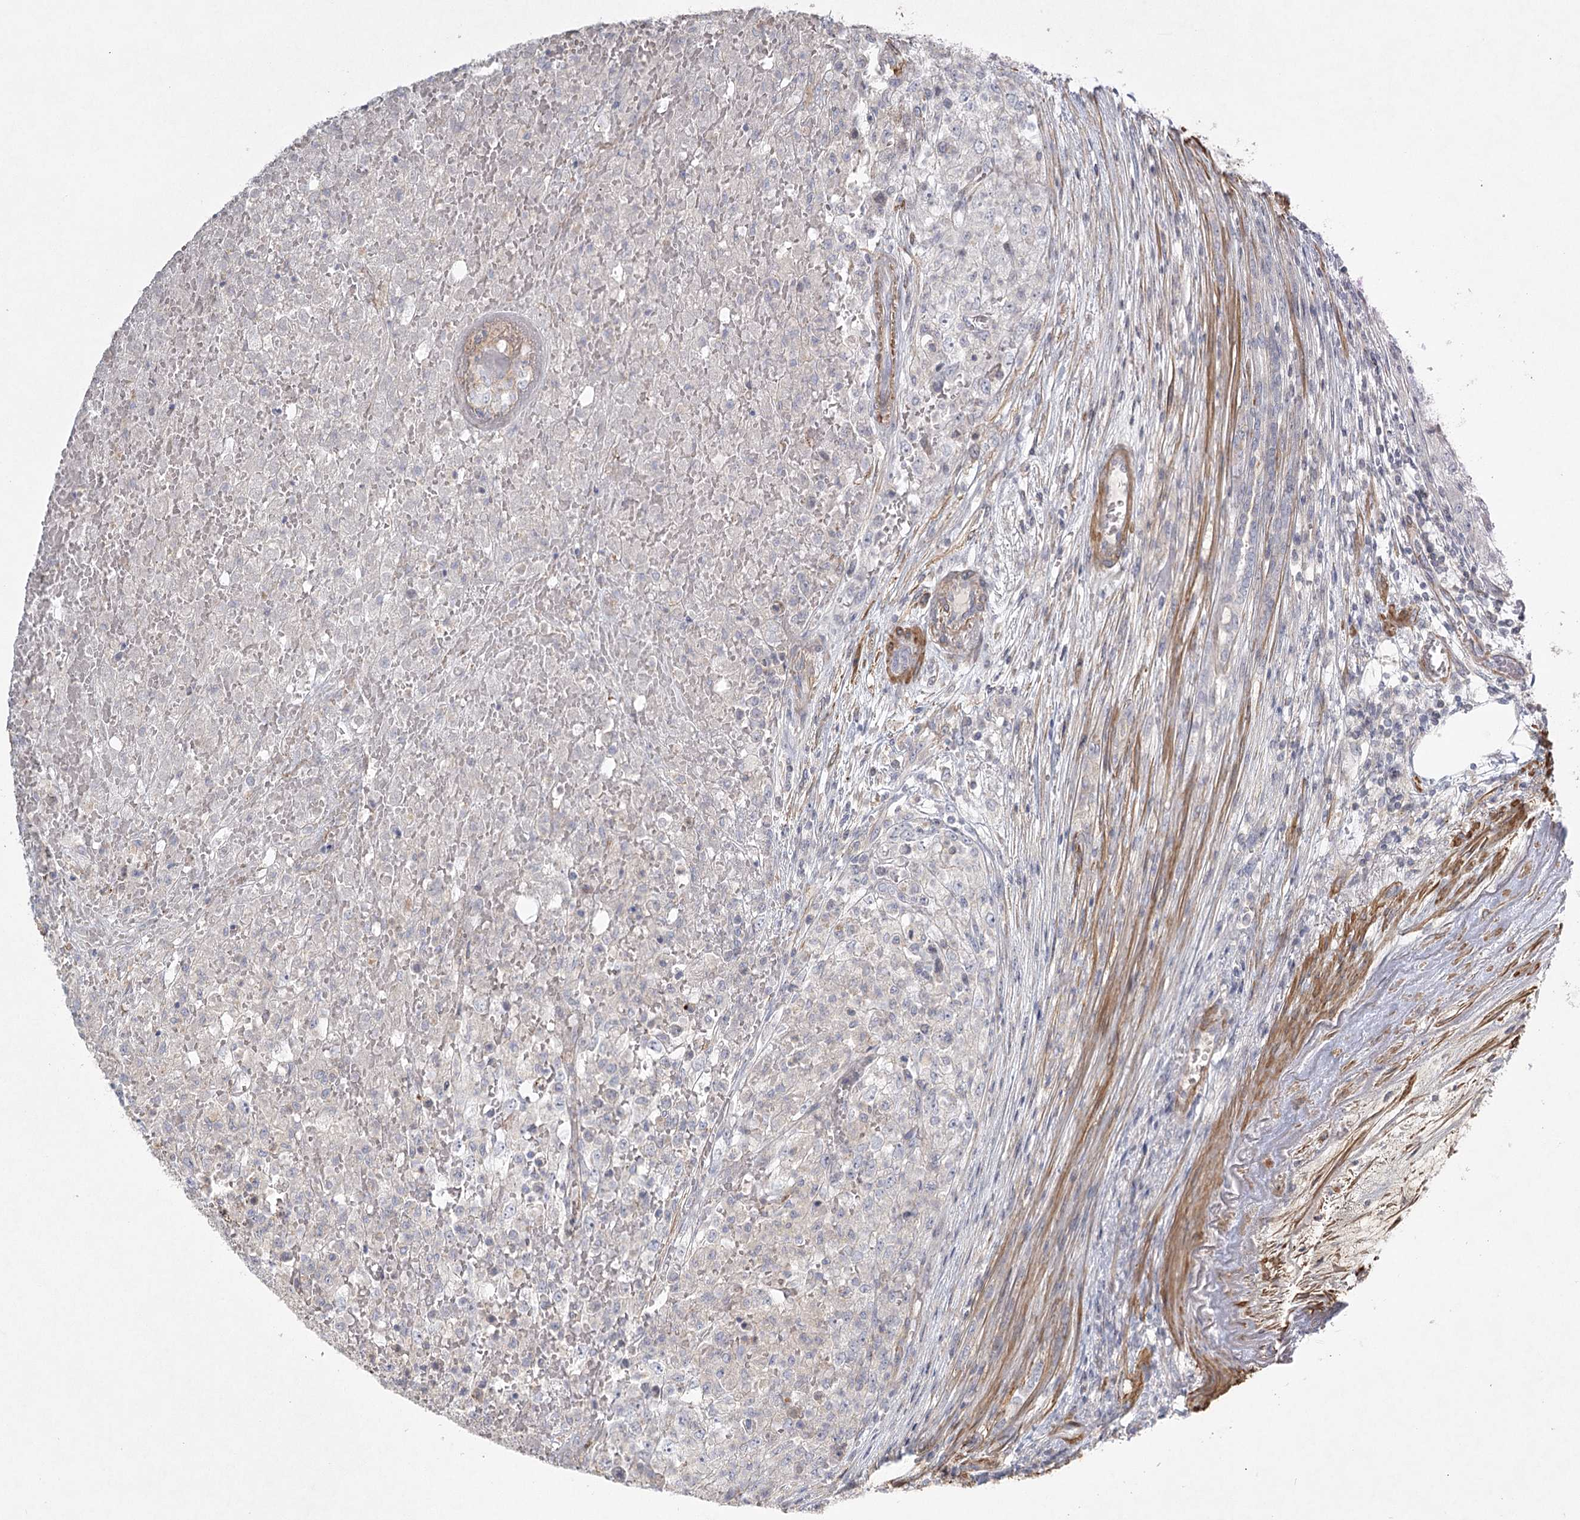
{"staining": {"intensity": "negative", "quantity": "none", "location": "none"}, "tissue": "renal cancer", "cell_type": "Tumor cells", "image_type": "cancer", "snomed": [{"axis": "morphology", "description": "Adenocarcinoma, NOS"}, {"axis": "topography", "description": "Kidney"}], "caption": "IHC histopathology image of neoplastic tissue: renal cancer (adenocarcinoma) stained with DAB (3,3'-diaminobenzidine) exhibits no significant protein staining in tumor cells.", "gene": "INPP4B", "patient": {"sex": "female", "age": 54}}